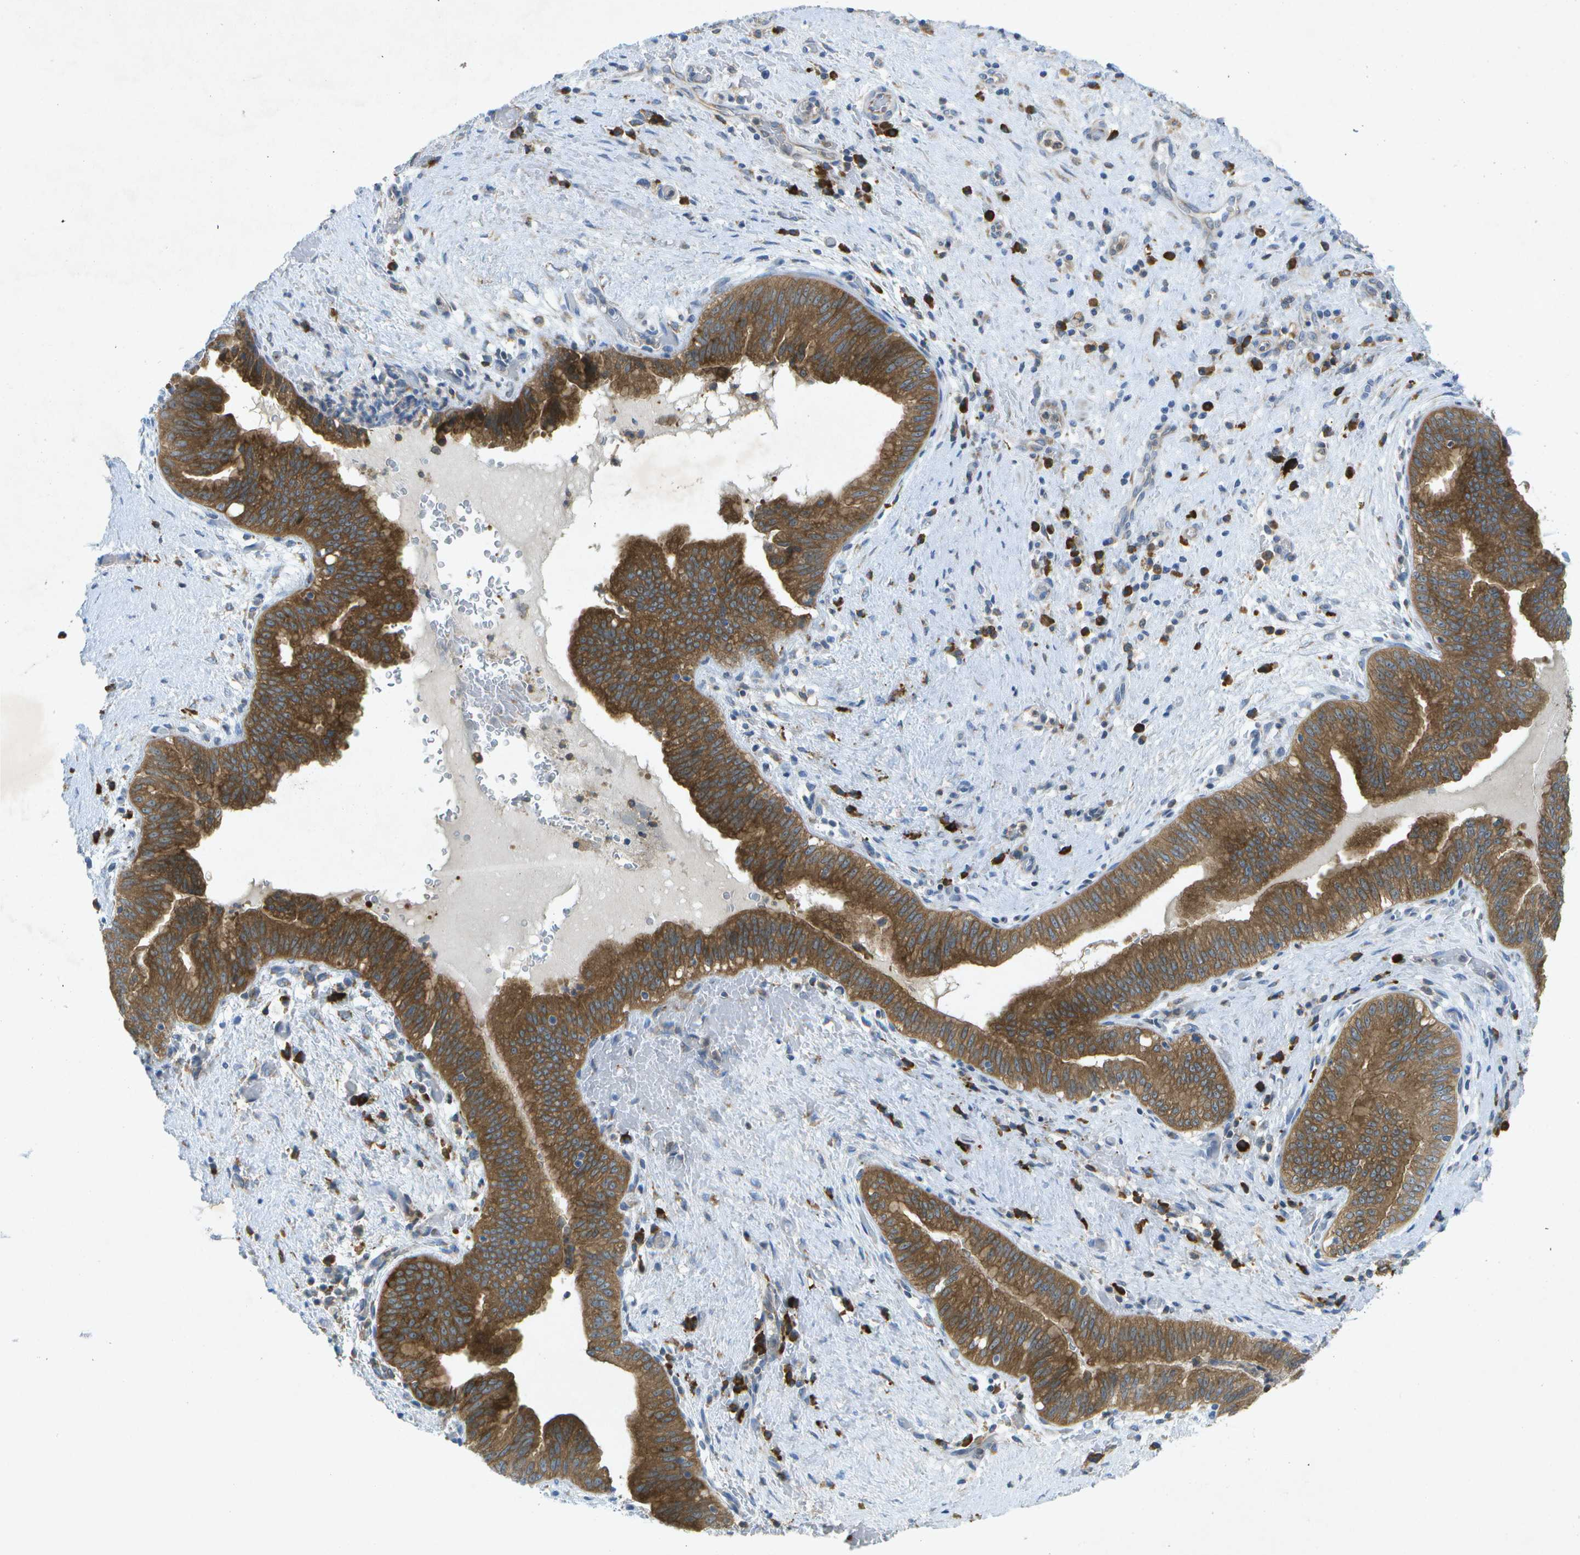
{"staining": {"intensity": "strong", "quantity": ">75%", "location": "cytoplasmic/membranous"}, "tissue": "liver cancer", "cell_type": "Tumor cells", "image_type": "cancer", "snomed": [{"axis": "morphology", "description": "Cholangiocarcinoma"}, {"axis": "topography", "description": "Liver"}], "caption": "DAB (3,3'-diaminobenzidine) immunohistochemical staining of human cholangiocarcinoma (liver) displays strong cytoplasmic/membranous protein positivity in about >75% of tumor cells.", "gene": "WNK2", "patient": {"sex": "female", "age": 38}}